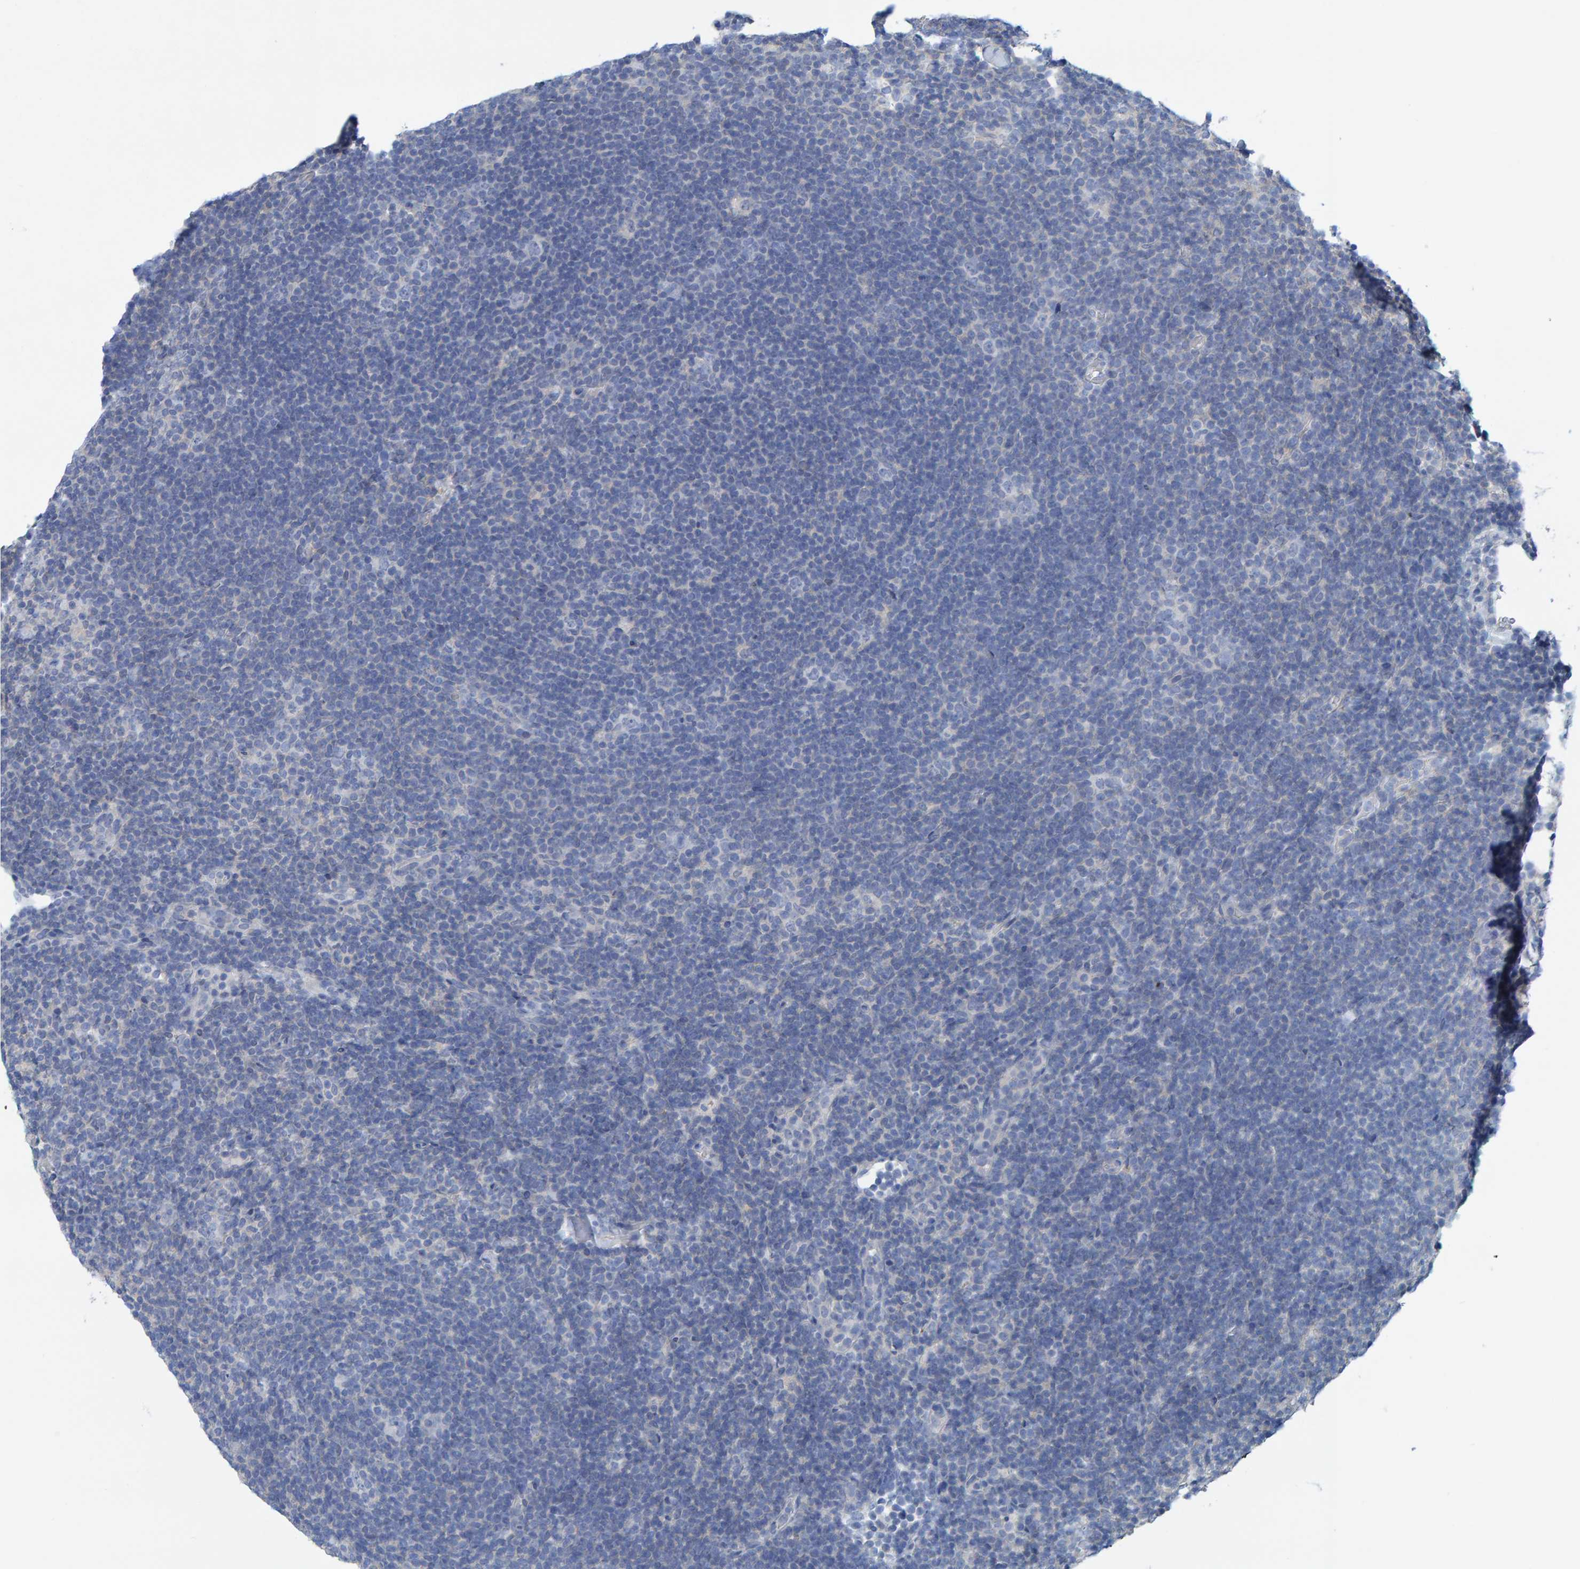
{"staining": {"intensity": "negative", "quantity": "none", "location": "none"}, "tissue": "lymphoma", "cell_type": "Tumor cells", "image_type": "cancer", "snomed": [{"axis": "morphology", "description": "Hodgkin's disease, NOS"}, {"axis": "topography", "description": "Lymph node"}], "caption": "Immunohistochemistry micrograph of neoplastic tissue: human lymphoma stained with DAB reveals no significant protein positivity in tumor cells.", "gene": "ALAD", "patient": {"sex": "female", "age": 57}}